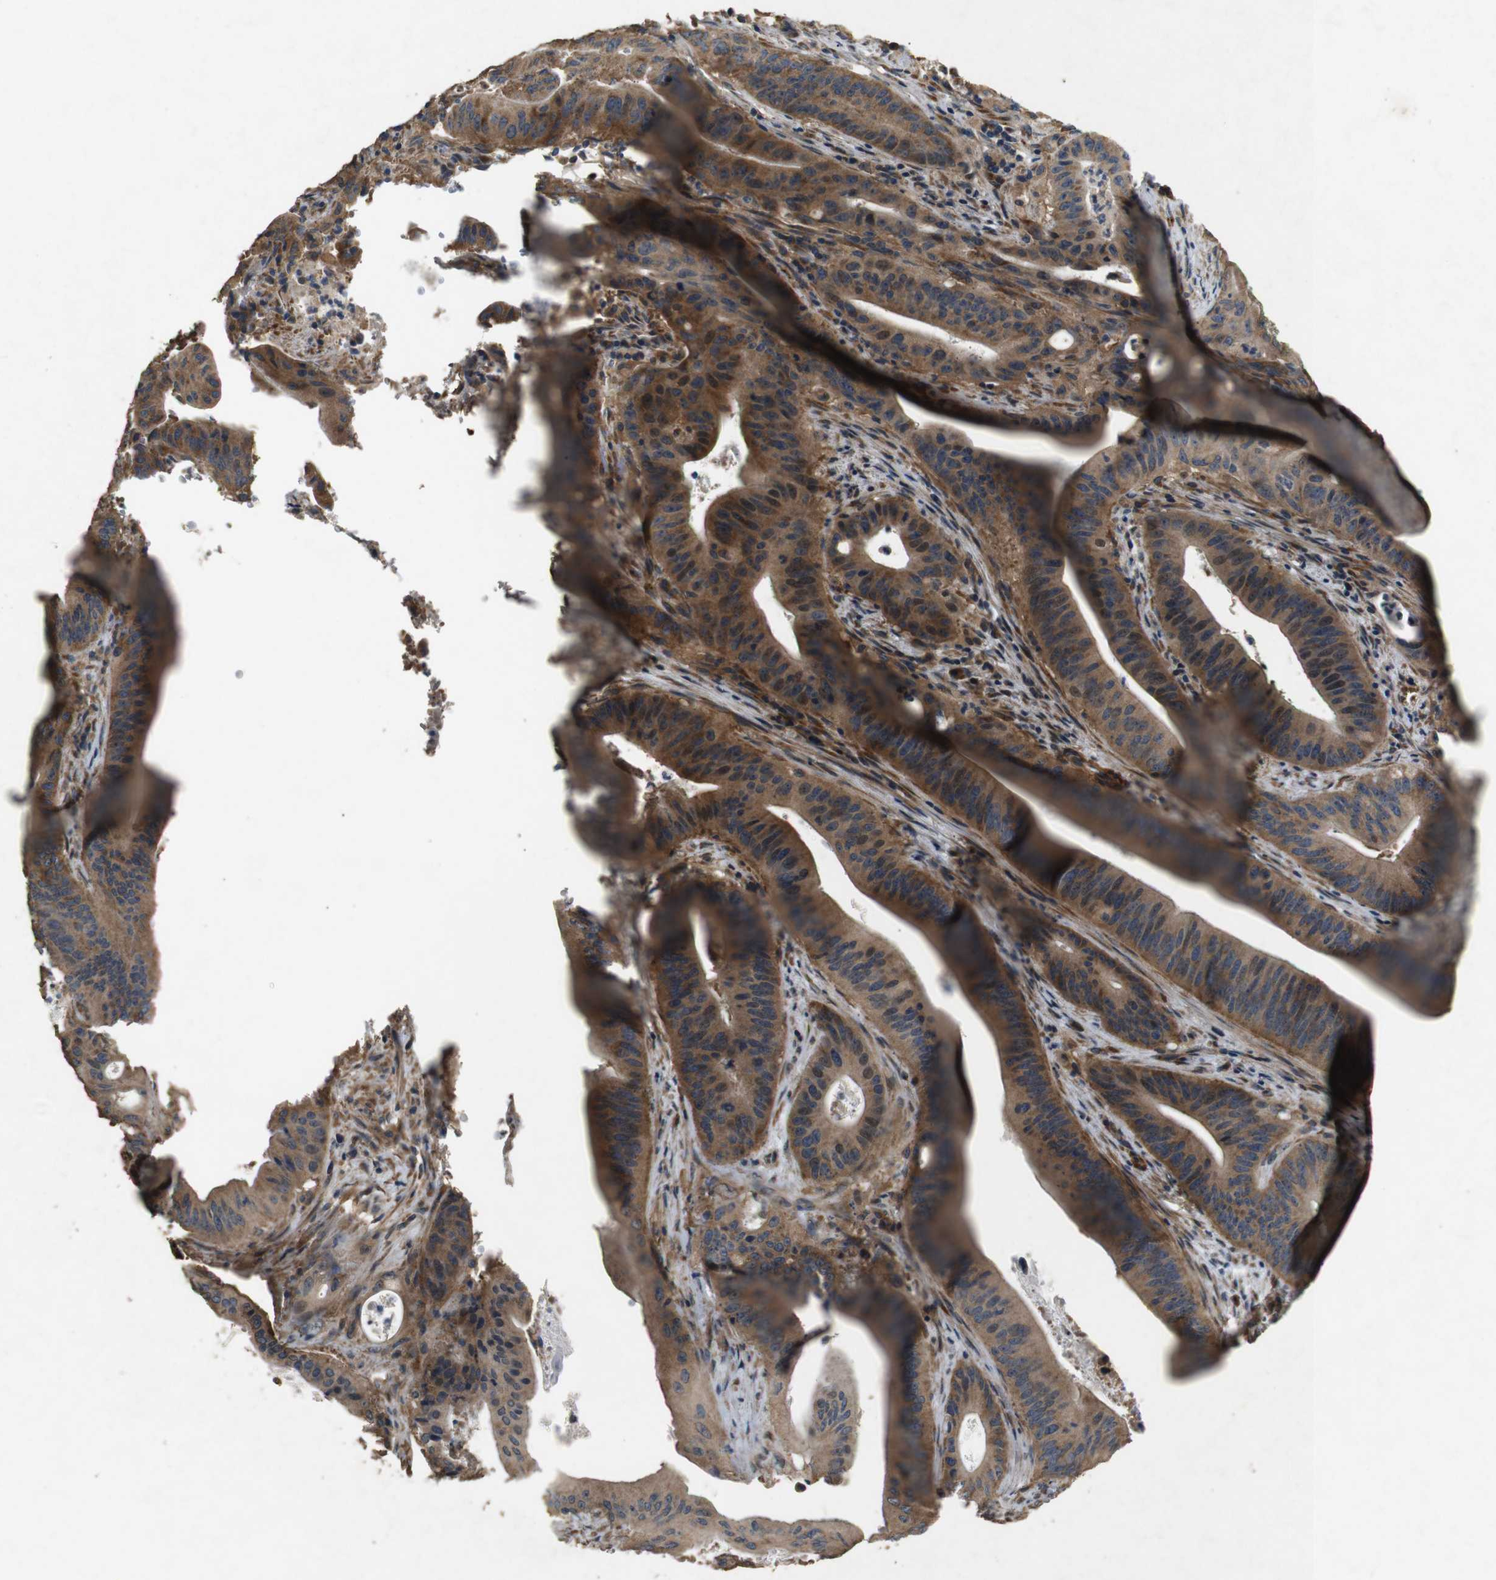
{"staining": {"intensity": "strong", "quantity": ">75%", "location": "cytoplasmic/membranous"}, "tissue": "pancreatic cancer", "cell_type": "Tumor cells", "image_type": "cancer", "snomed": [{"axis": "morphology", "description": "Normal tissue, NOS"}, {"axis": "topography", "description": "Lymph node"}], "caption": "Immunohistochemistry staining of pancreatic cancer, which demonstrates high levels of strong cytoplasmic/membranous expression in approximately >75% of tumor cells indicating strong cytoplasmic/membranous protein expression. The staining was performed using DAB (3,3'-diaminobenzidine) (brown) for protein detection and nuclei were counterstained in hematoxylin (blue).", "gene": "BNIP3", "patient": {"sex": "male", "age": 62}}